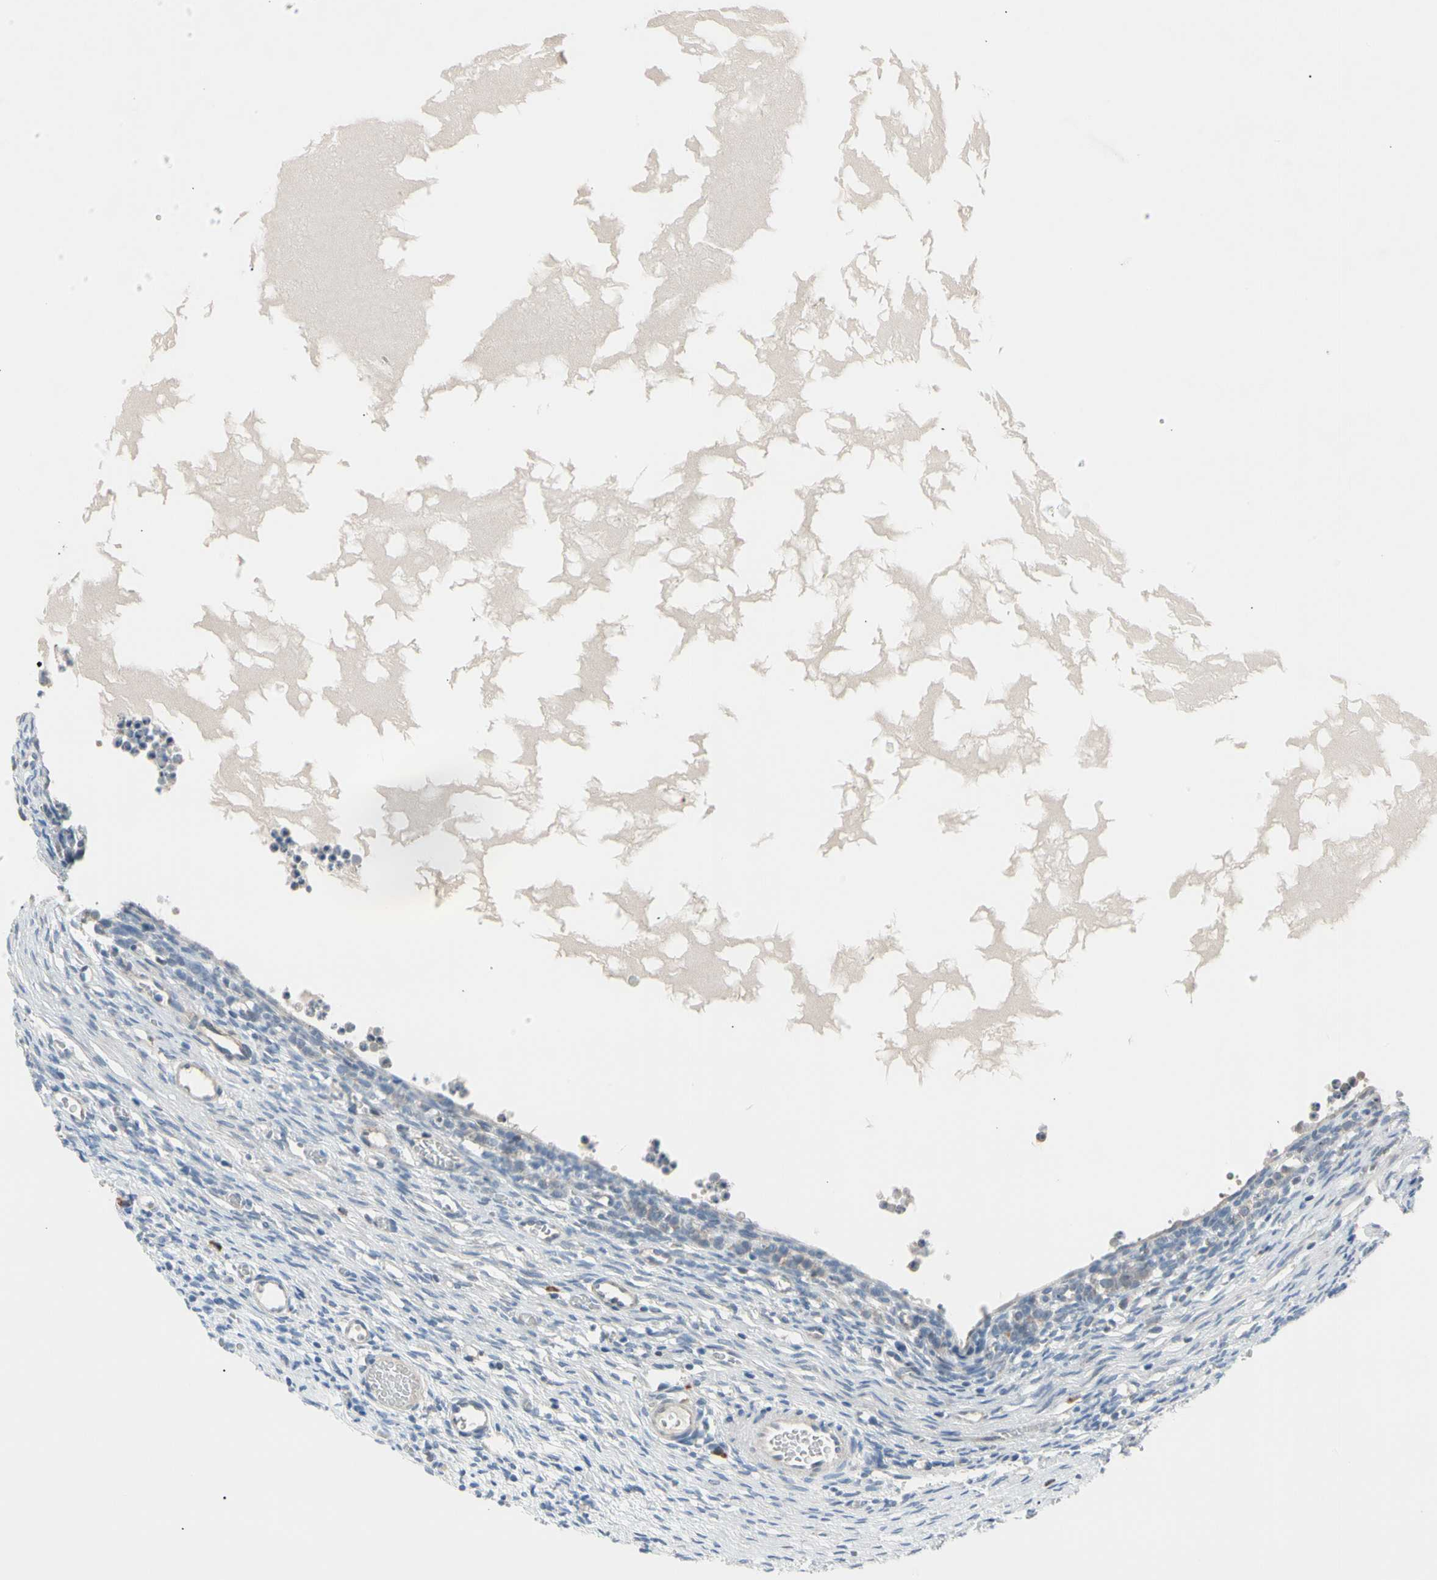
{"staining": {"intensity": "negative", "quantity": "none", "location": "none"}, "tissue": "ovary", "cell_type": "Ovarian stroma cells", "image_type": "normal", "snomed": [{"axis": "morphology", "description": "Normal tissue, NOS"}, {"axis": "topography", "description": "Ovary"}], "caption": "This is a histopathology image of immunohistochemistry staining of unremarkable ovary, which shows no staining in ovarian stroma cells.", "gene": "MARK1", "patient": {"sex": "female", "age": 35}}